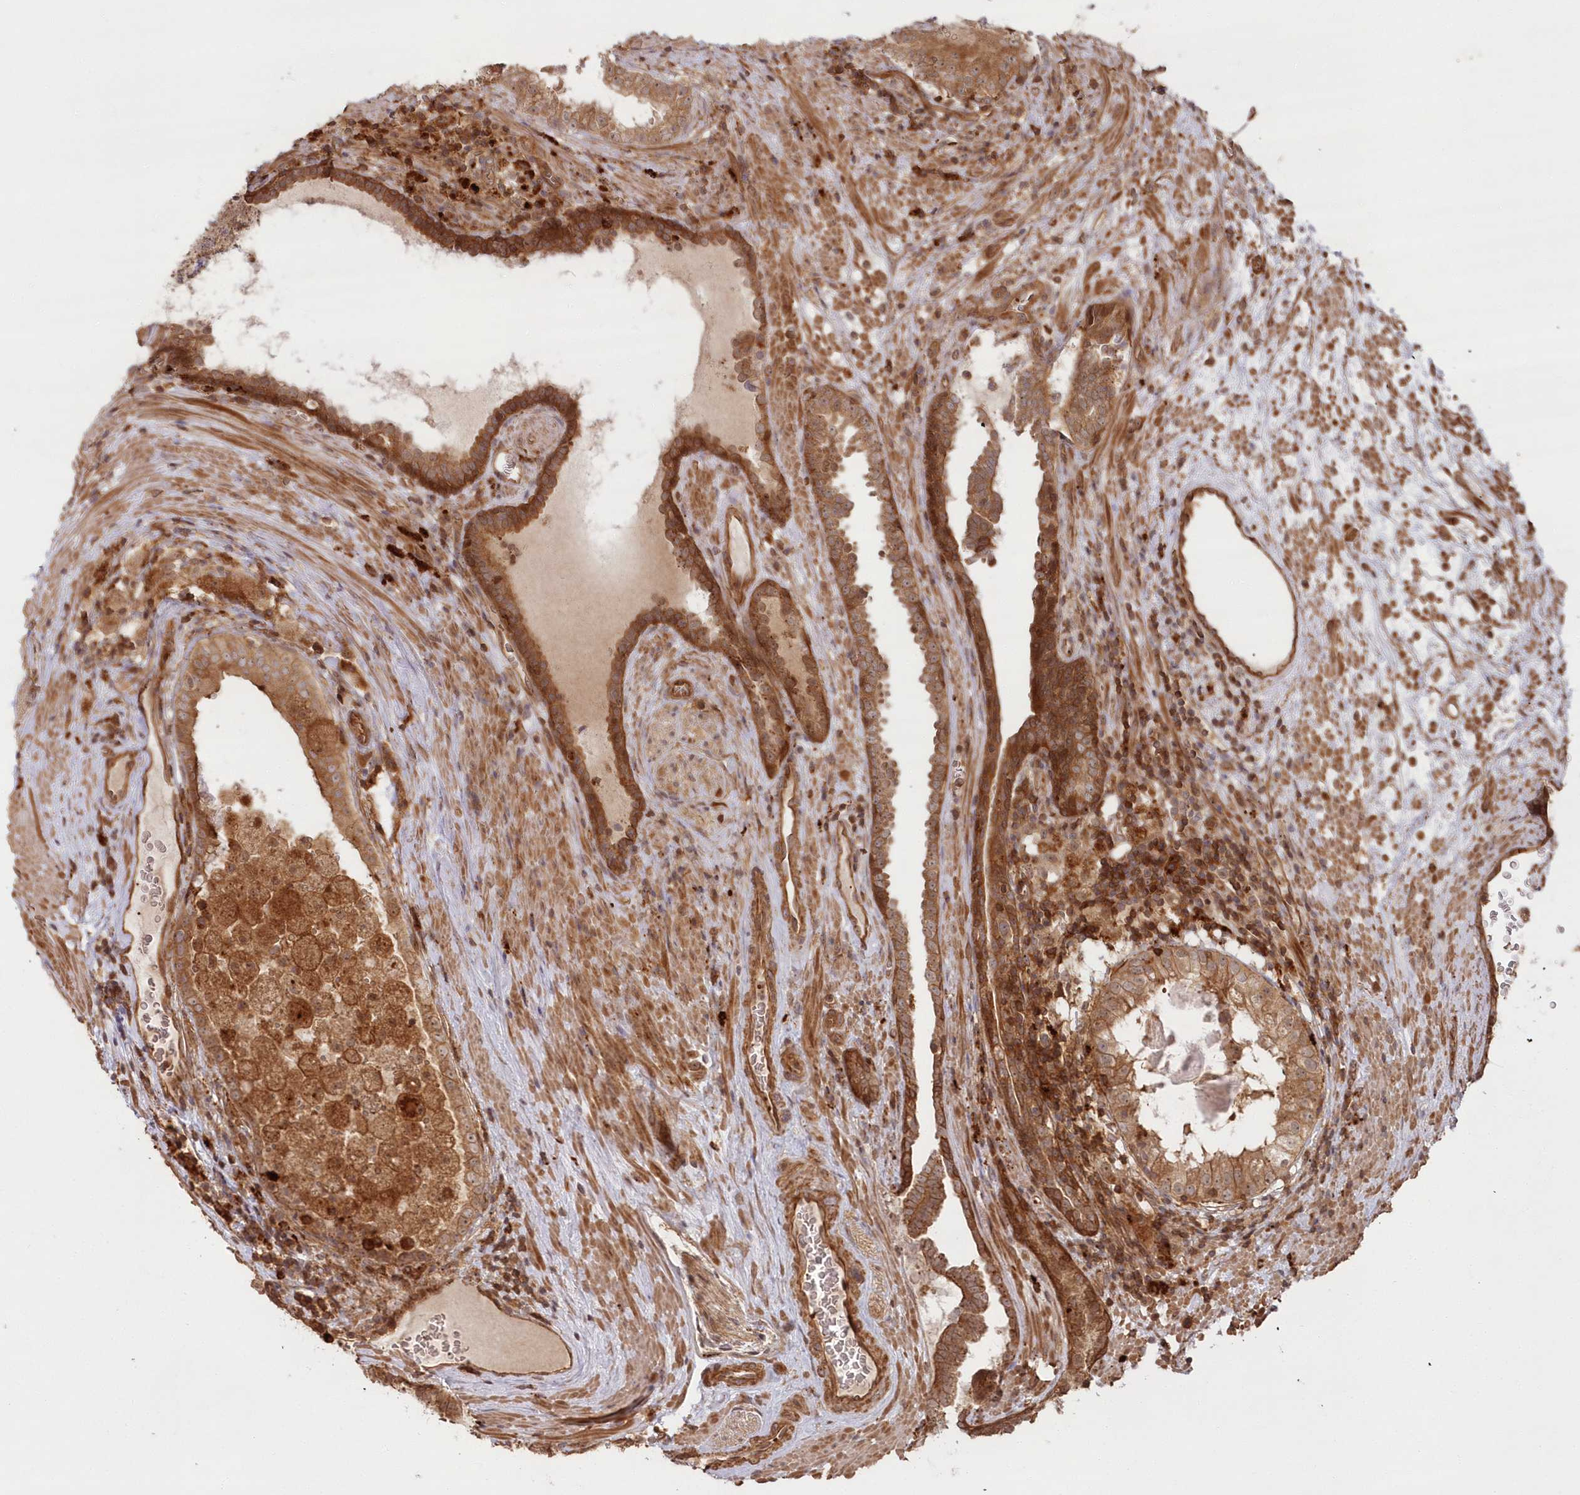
{"staining": {"intensity": "moderate", "quantity": ">75%", "location": "cytoplasmic/membranous"}, "tissue": "prostate cancer", "cell_type": "Tumor cells", "image_type": "cancer", "snomed": [{"axis": "morphology", "description": "Adenocarcinoma, High grade"}, {"axis": "topography", "description": "Prostate"}], "caption": "Protein staining of prostate adenocarcinoma (high-grade) tissue shows moderate cytoplasmic/membranous positivity in approximately >75% of tumor cells.", "gene": "RGCC", "patient": {"sex": "male", "age": 68}}